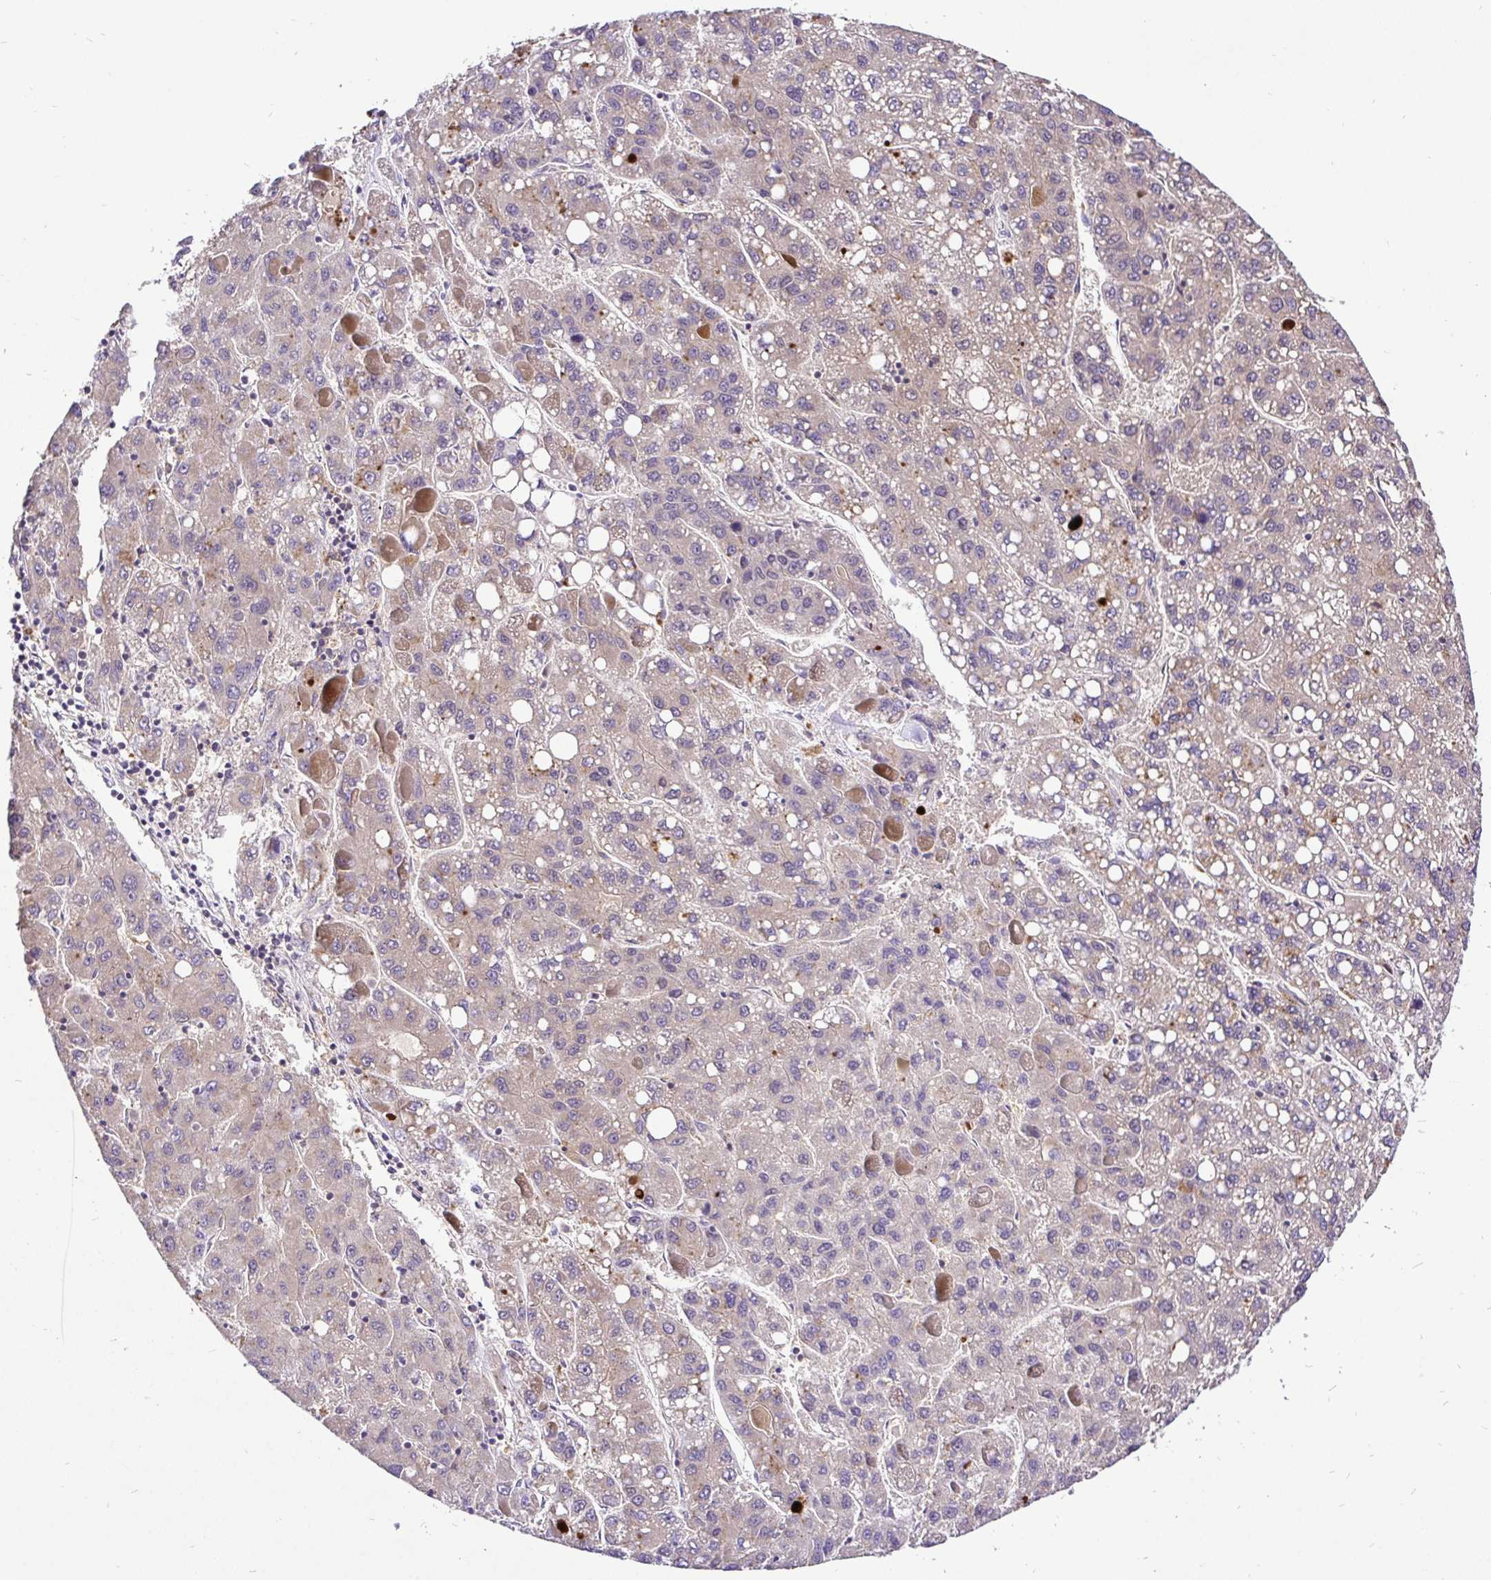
{"staining": {"intensity": "weak", "quantity": "25%-75%", "location": "cytoplasmic/membranous"}, "tissue": "liver cancer", "cell_type": "Tumor cells", "image_type": "cancer", "snomed": [{"axis": "morphology", "description": "Carcinoma, Hepatocellular, NOS"}, {"axis": "topography", "description": "Liver"}], "caption": "Liver cancer (hepatocellular carcinoma) stained for a protein exhibits weak cytoplasmic/membranous positivity in tumor cells. Using DAB (3,3'-diaminobenzidine) (brown) and hematoxylin (blue) stains, captured at high magnification using brightfield microscopy.", "gene": "UBE2M", "patient": {"sex": "female", "age": 82}}